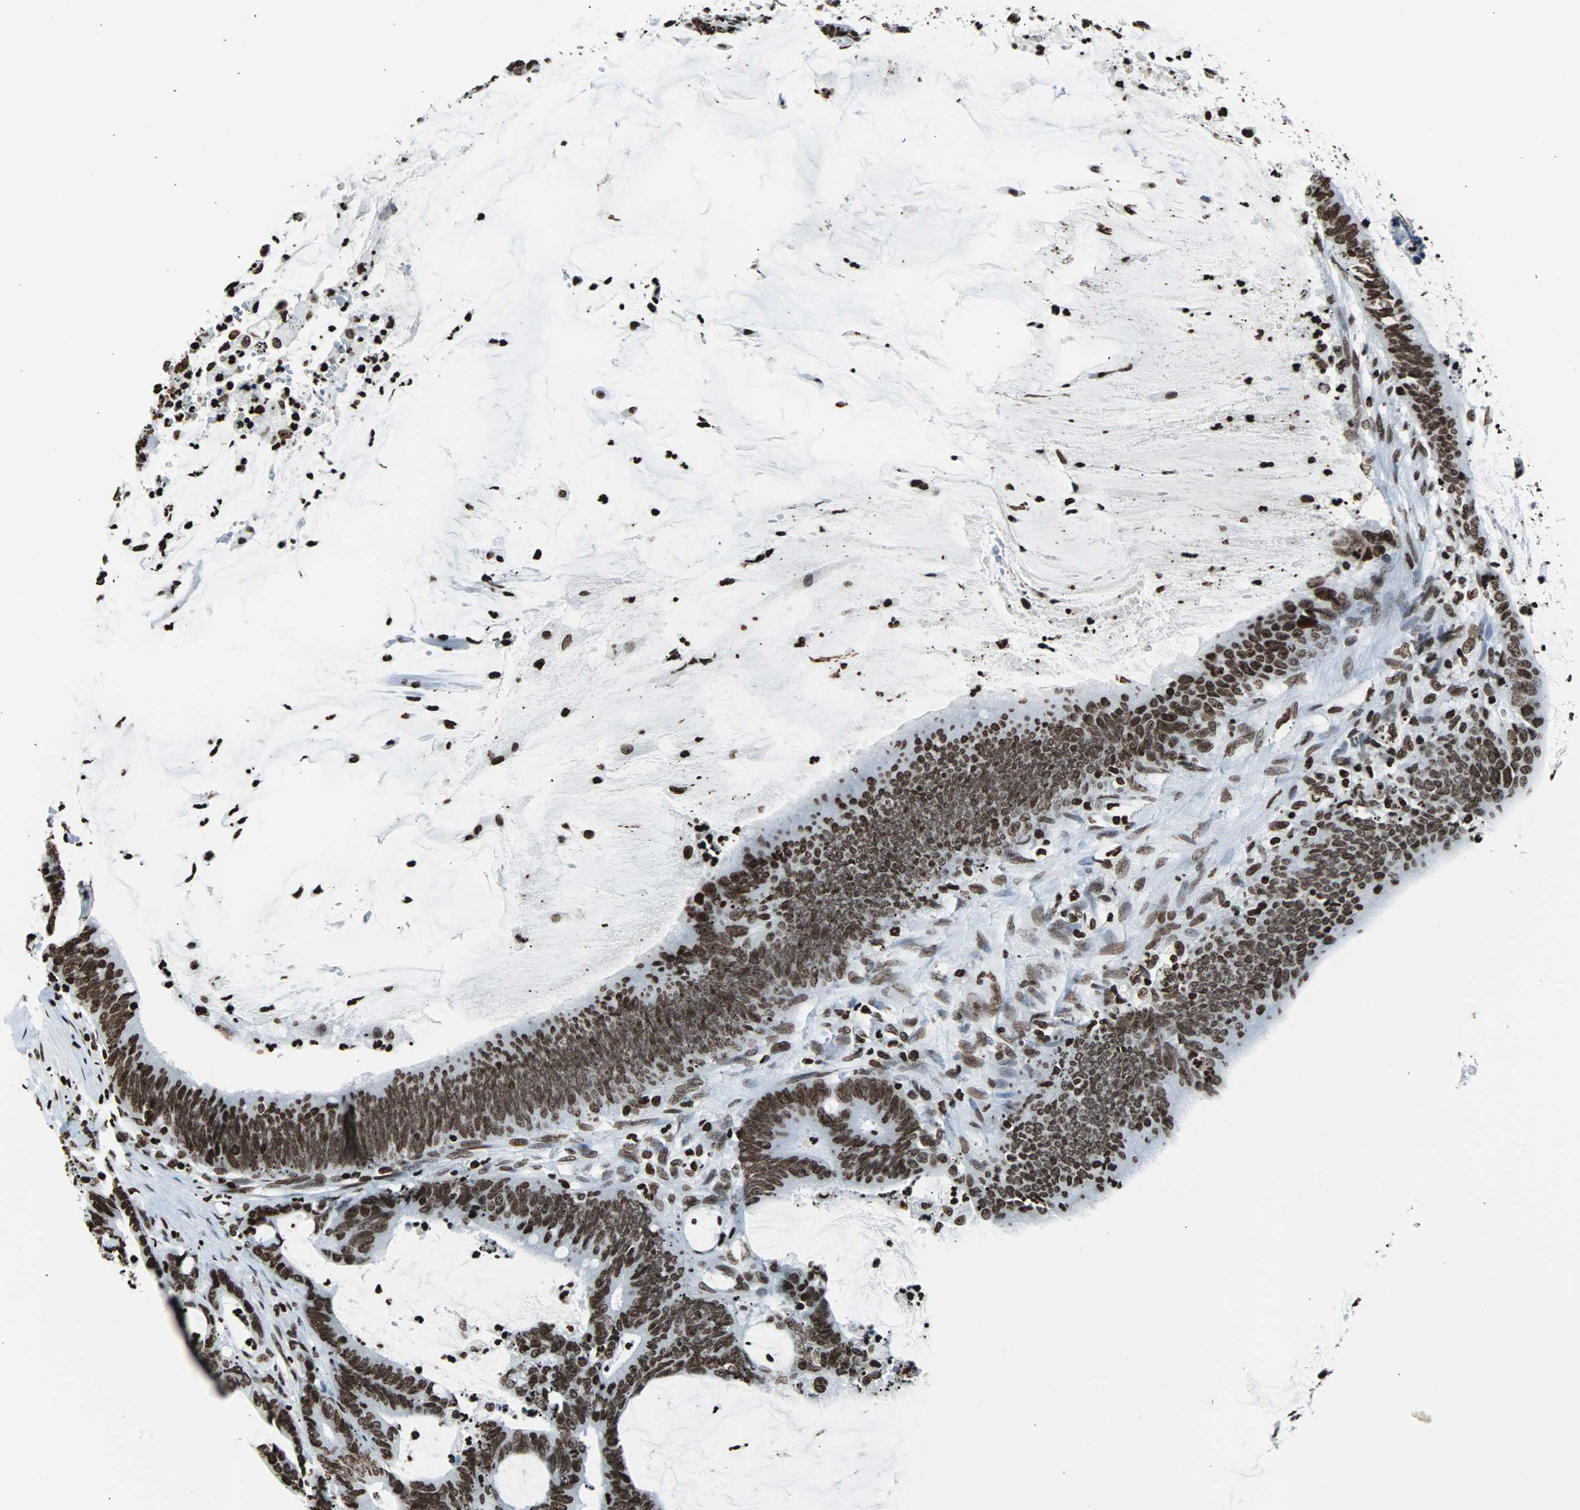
{"staining": {"intensity": "strong", "quantity": ">75%", "location": "nuclear"}, "tissue": "colorectal cancer", "cell_type": "Tumor cells", "image_type": "cancer", "snomed": [{"axis": "morphology", "description": "Adenocarcinoma, NOS"}, {"axis": "topography", "description": "Rectum"}], "caption": "High-magnification brightfield microscopy of adenocarcinoma (colorectal) stained with DAB (3,3'-diaminobenzidine) (brown) and counterstained with hematoxylin (blue). tumor cells exhibit strong nuclear staining is identified in about>75% of cells.", "gene": "H2BC18", "patient": {"sex": "female", "age": 66}}